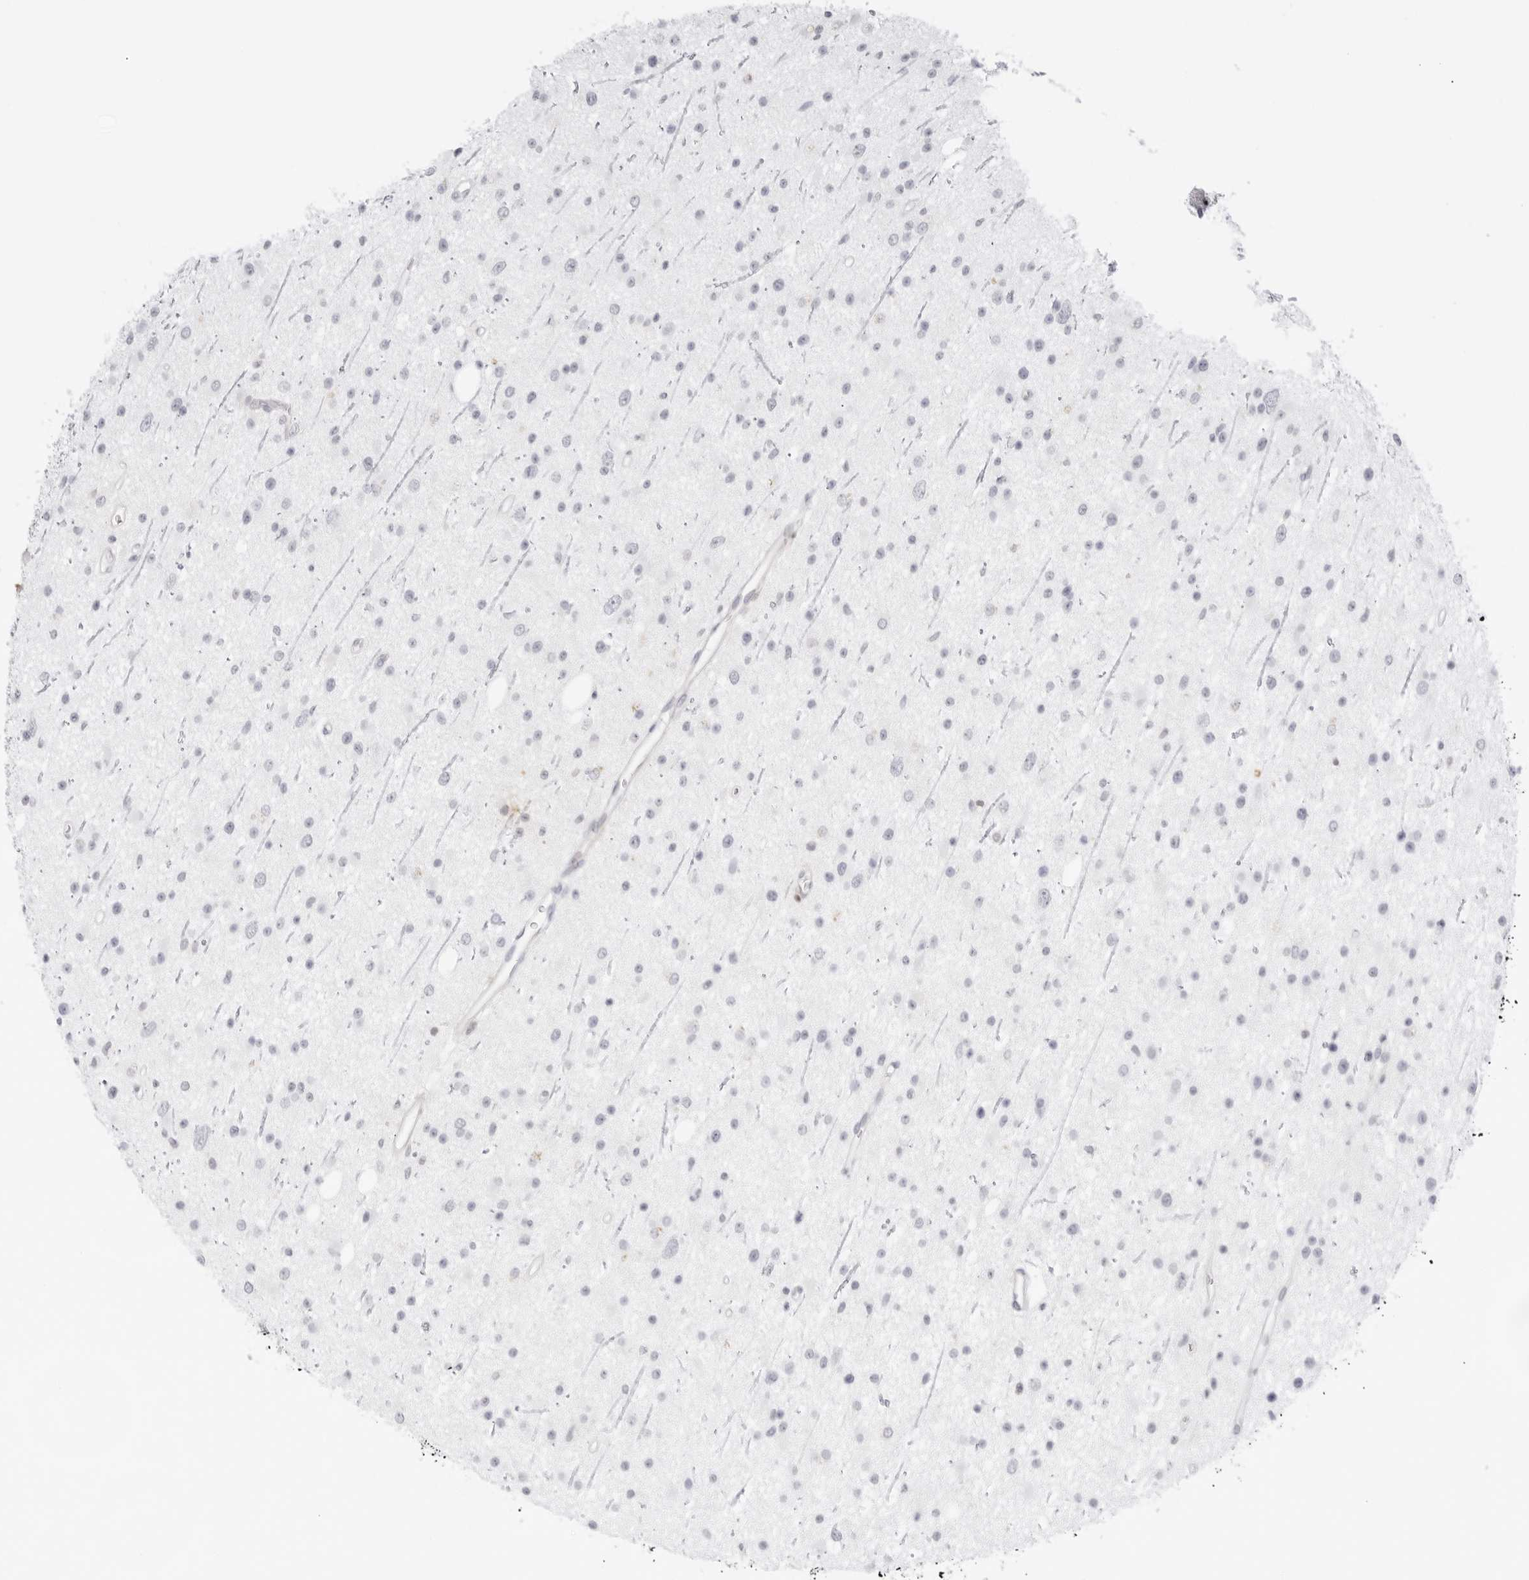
{"staining": {"intensity": "negative", "quantity": "none", "location": "none"}, "tissue": "glioma", "cell_type": "Tumor cells", "image_type": "cancer", "snomed": [{"axis": "morphology", "description": "Glioma, malignant, Low grade"}, {"axis": "topography", "description": "Cerebral cortex"}], "caption": "Immunohistochemistry (IHC) image of neoplastic tissue: malignant glioma (low-grade) stained with DAB reveals no significant protein staining in tumor cells.", "gene": "TNFRSF14", "patient": {"sex": "female", "age": 39}}